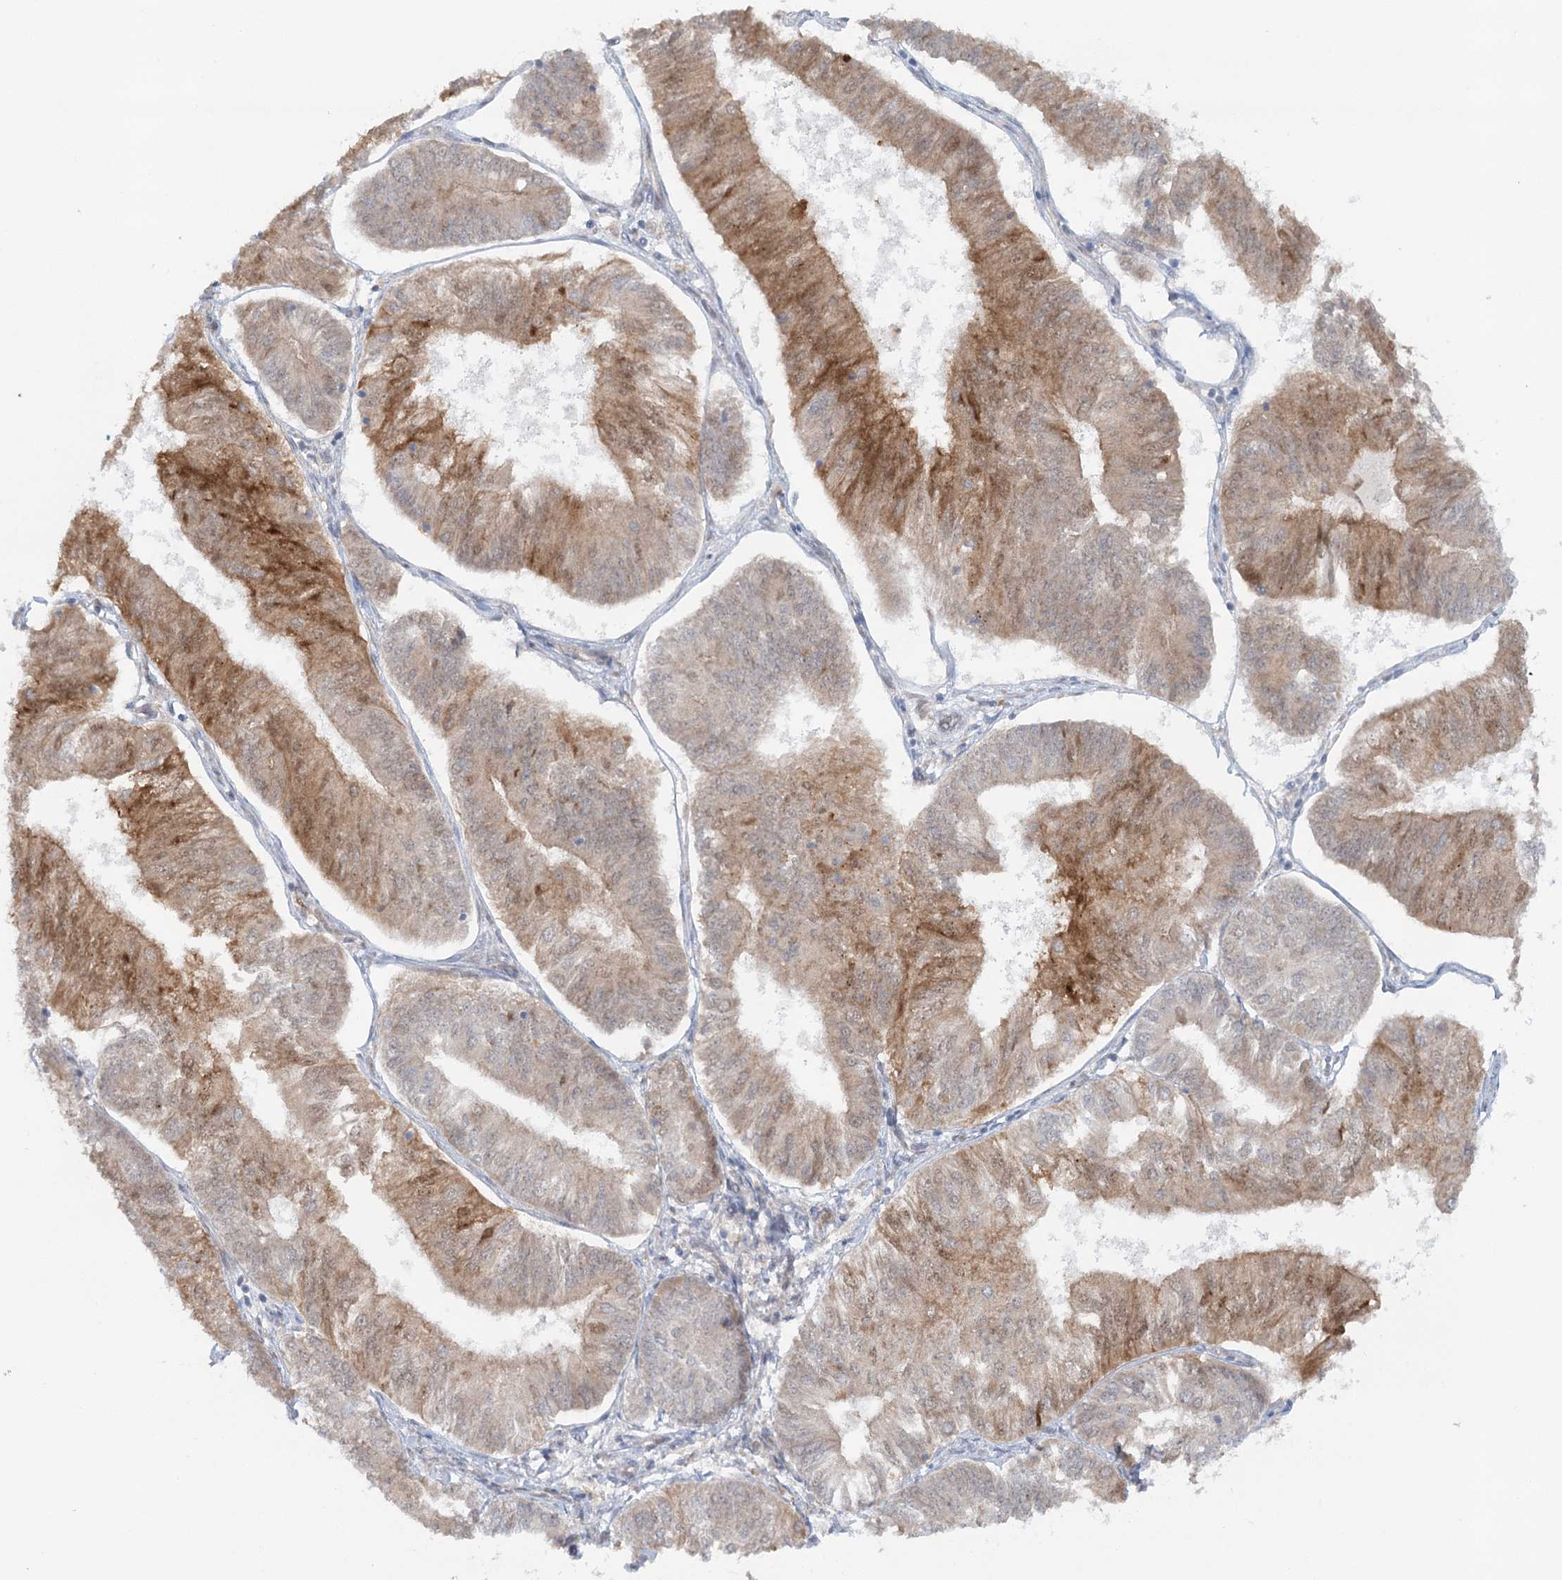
{"staining": {"intensity": "moderate", "quantity": "25%-75%", "location": "cytoplasmic/membranous,nuclear"}, "tissue": "endometrial cancer", "cell_type": "Tumor cells", "image_type": "cancer", "snomed": [{"axis": "morphology", "description": "Adenocarcinoma, NOS"}, {"axis": "topography", "description": "Endometrium"}], "caption": "This micrograph displays immunohistochemistry staining of endometrial adenocarcinoma, with medium moderate cytoplasmic/membranous and nuclear expression in approximately 25%-75% of tumor cells.", "gene": "GBE1", "patient": {"sex": "female", "age": 58}}